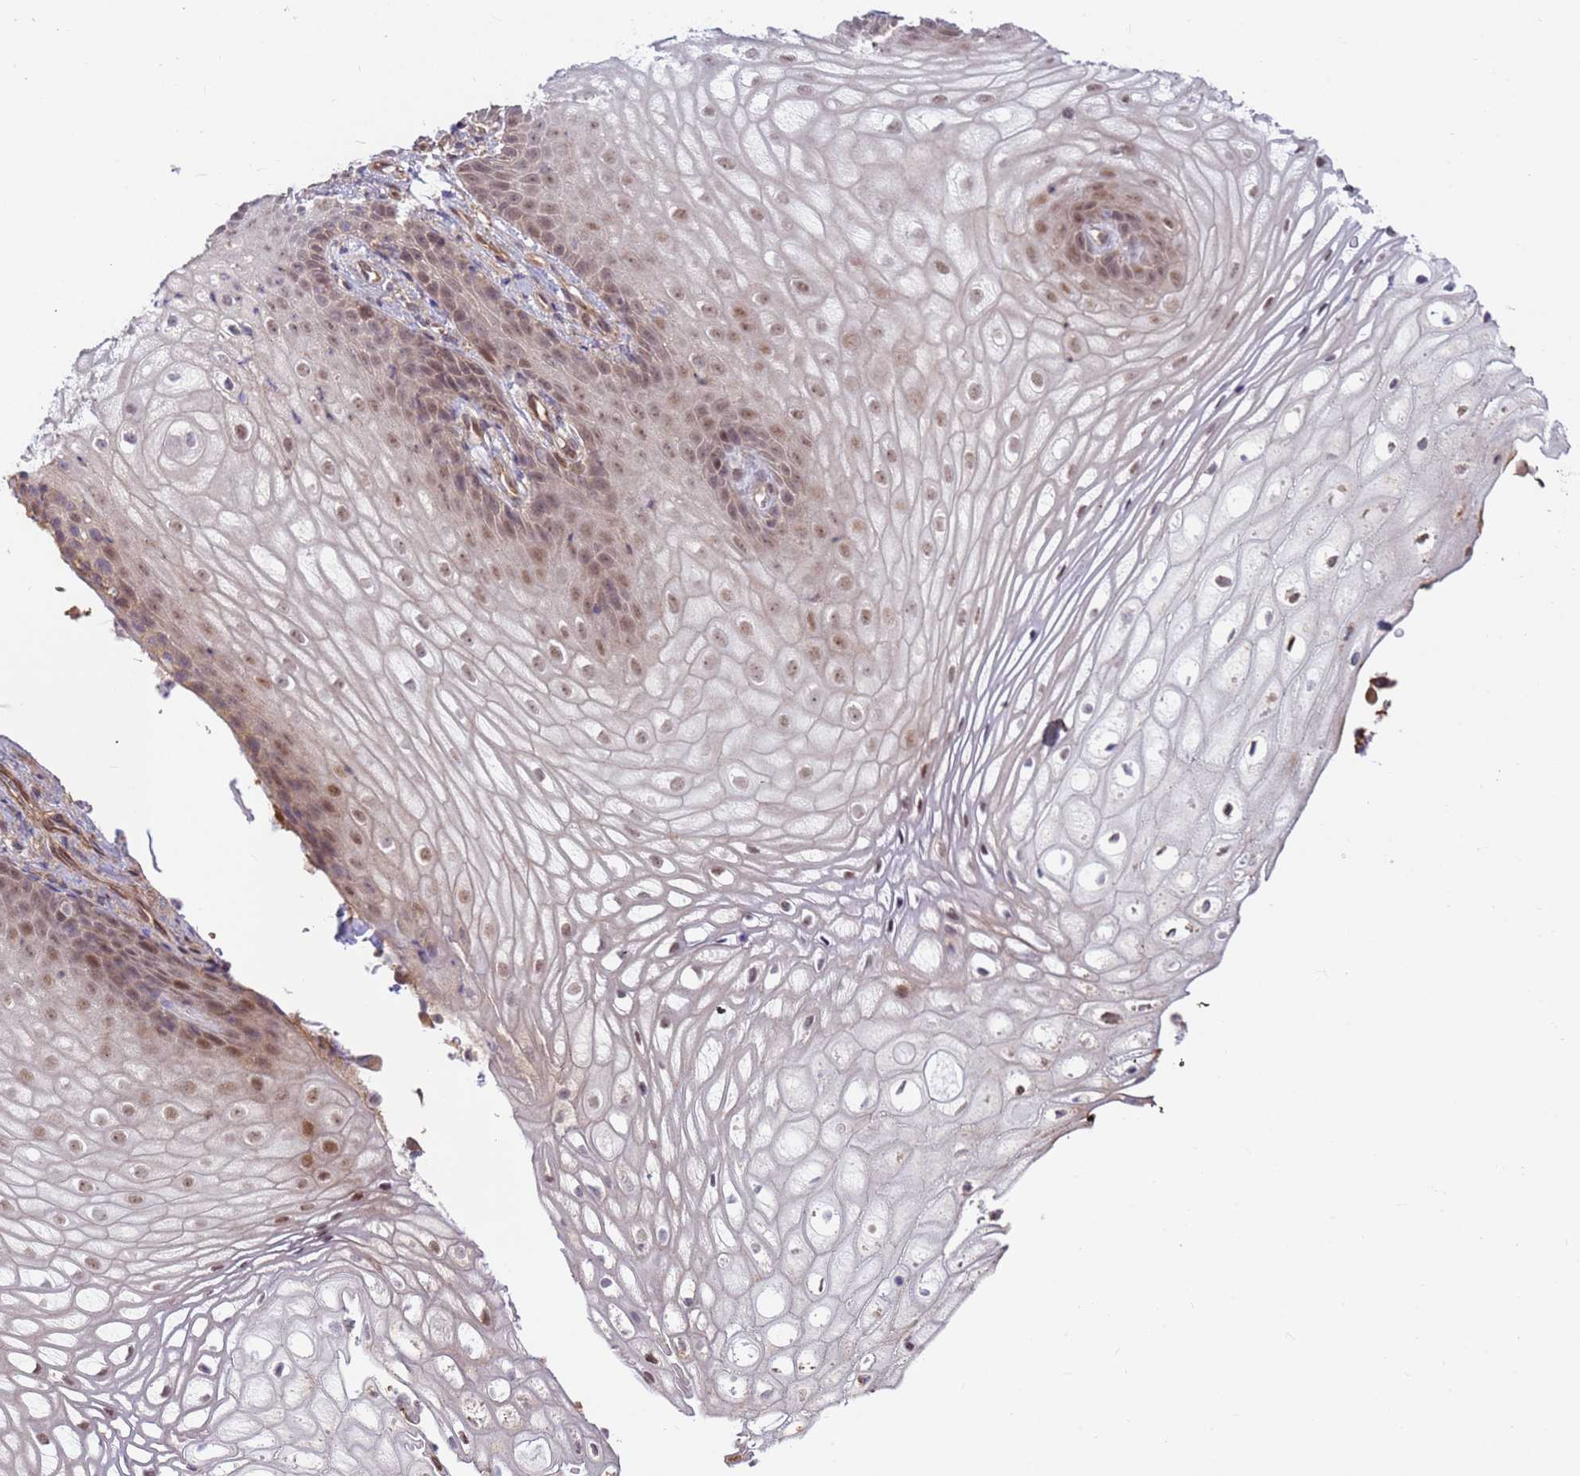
{"staining": {"intensity": "moderate", "quantity": ">75%", "location": "nuclear"}, "tissue": "vagina", "cell_type": "Squamous epithelial cells", "image_type": "normal", "snomed": [{"axis": "morphology", "description": "Normal tissue, NOS"}, {"axis": "topography", "description": "Vagina"}], "caption": "Squamous epithelial cells reveal medium levels of moderate nuclear positivity in approximately >75% of cells in benign human vagina. Using DAB (brown) and hematoxylin (blue) stains, captured at high magnification using brightfield microscopy.", "gene": "DCAF4", "patient": {"sex": "female", "age": 60}}